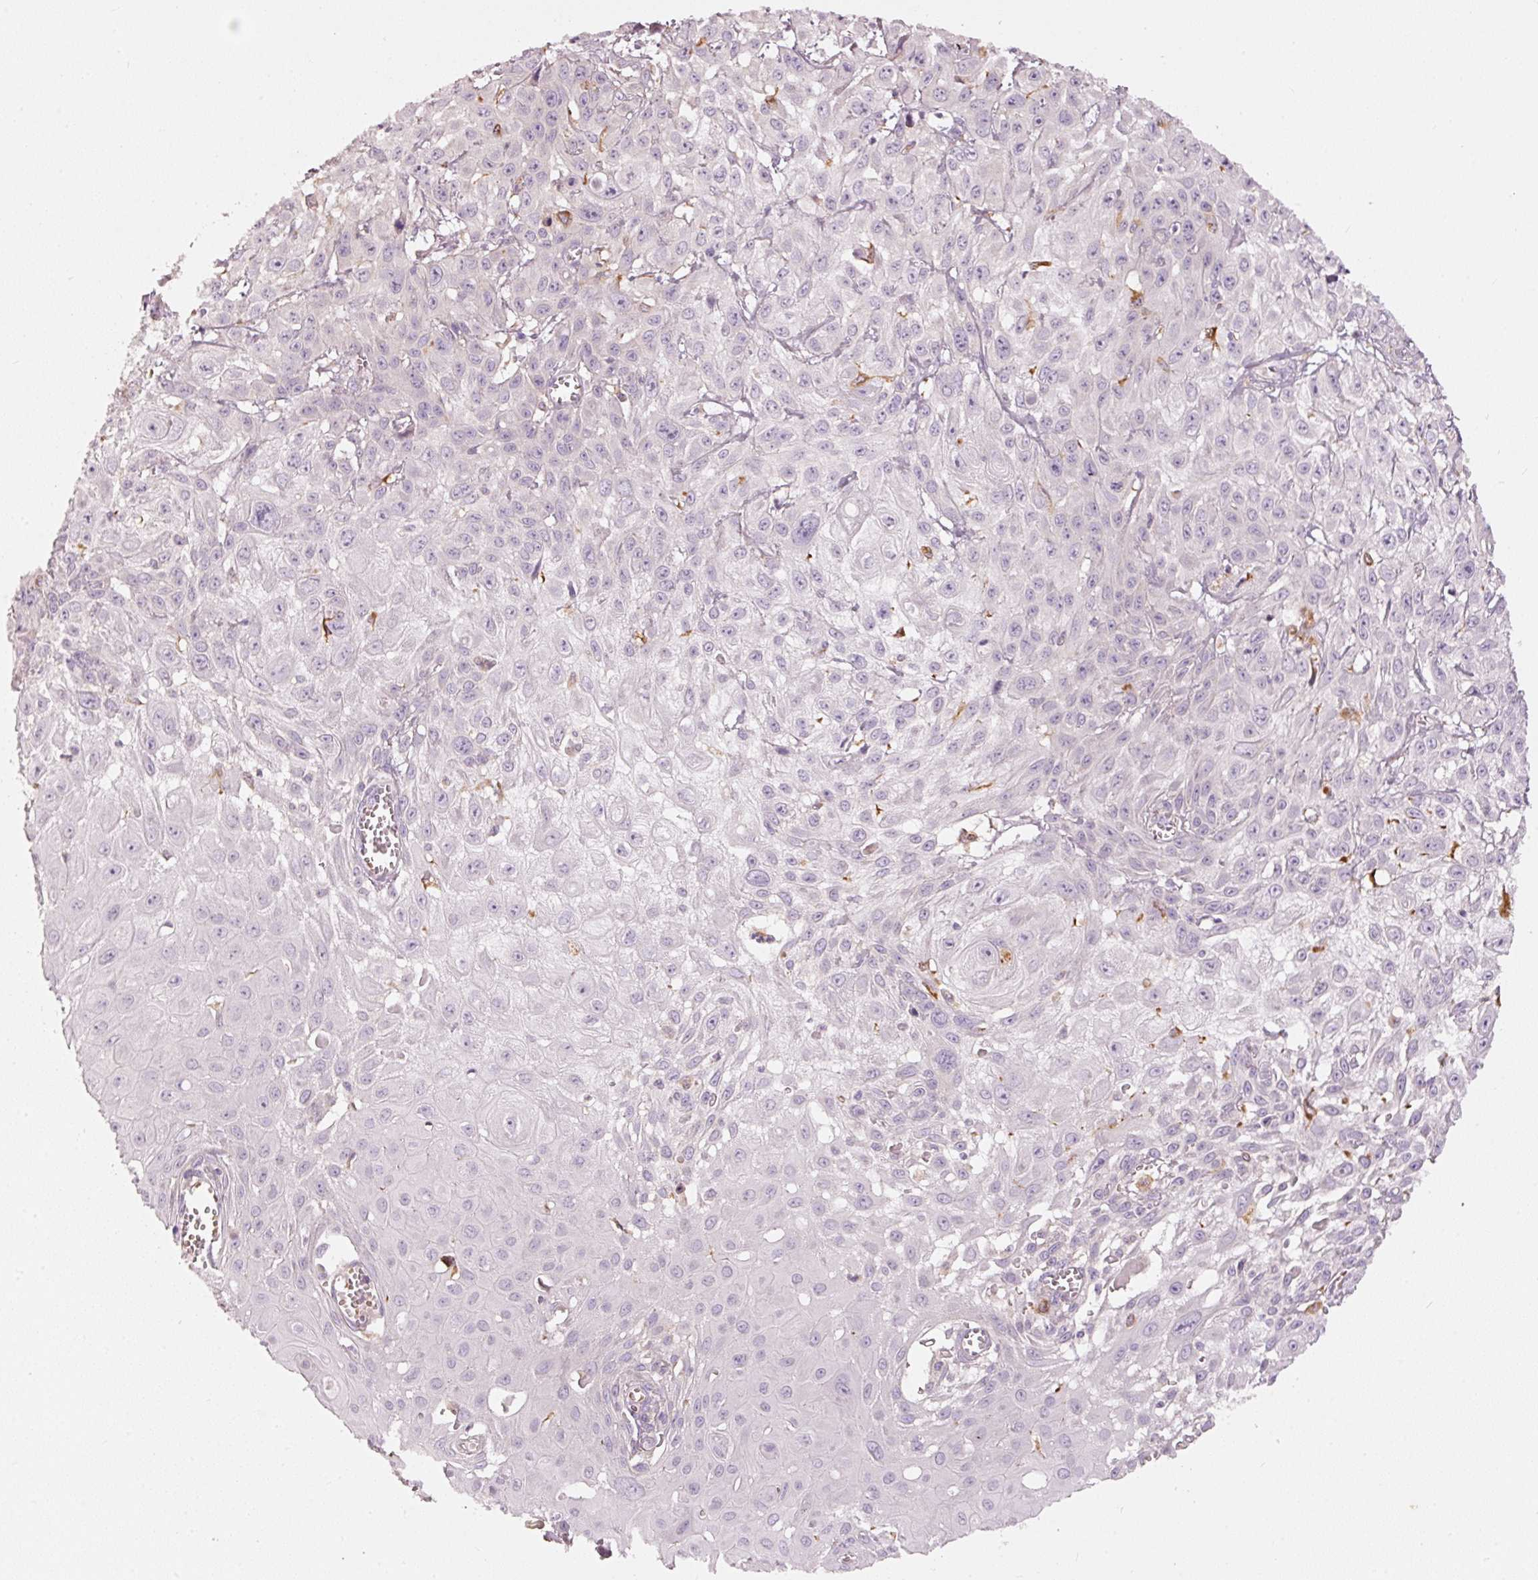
{"staining": {"intensity": "negative", "quantity": "none", "location": "none"}, "tissue": "skin cancer", "cell_type": "Tumor cells", "image_type": "cancer", "snomed": [{"axis": "morphology", "description": "Squamous cell carcinoma, NOS"}, {"axis": "topography", "description": "Skin"}, {"axis": "topography", "description": "Vulva"}], "caption": "Human skin cancer (squamous cell carcinoma) stained for a protein using IHC shows no staining in tumor cells.", "gene": "KLHL21", "patient": {"sex": "female", "age": 71}}